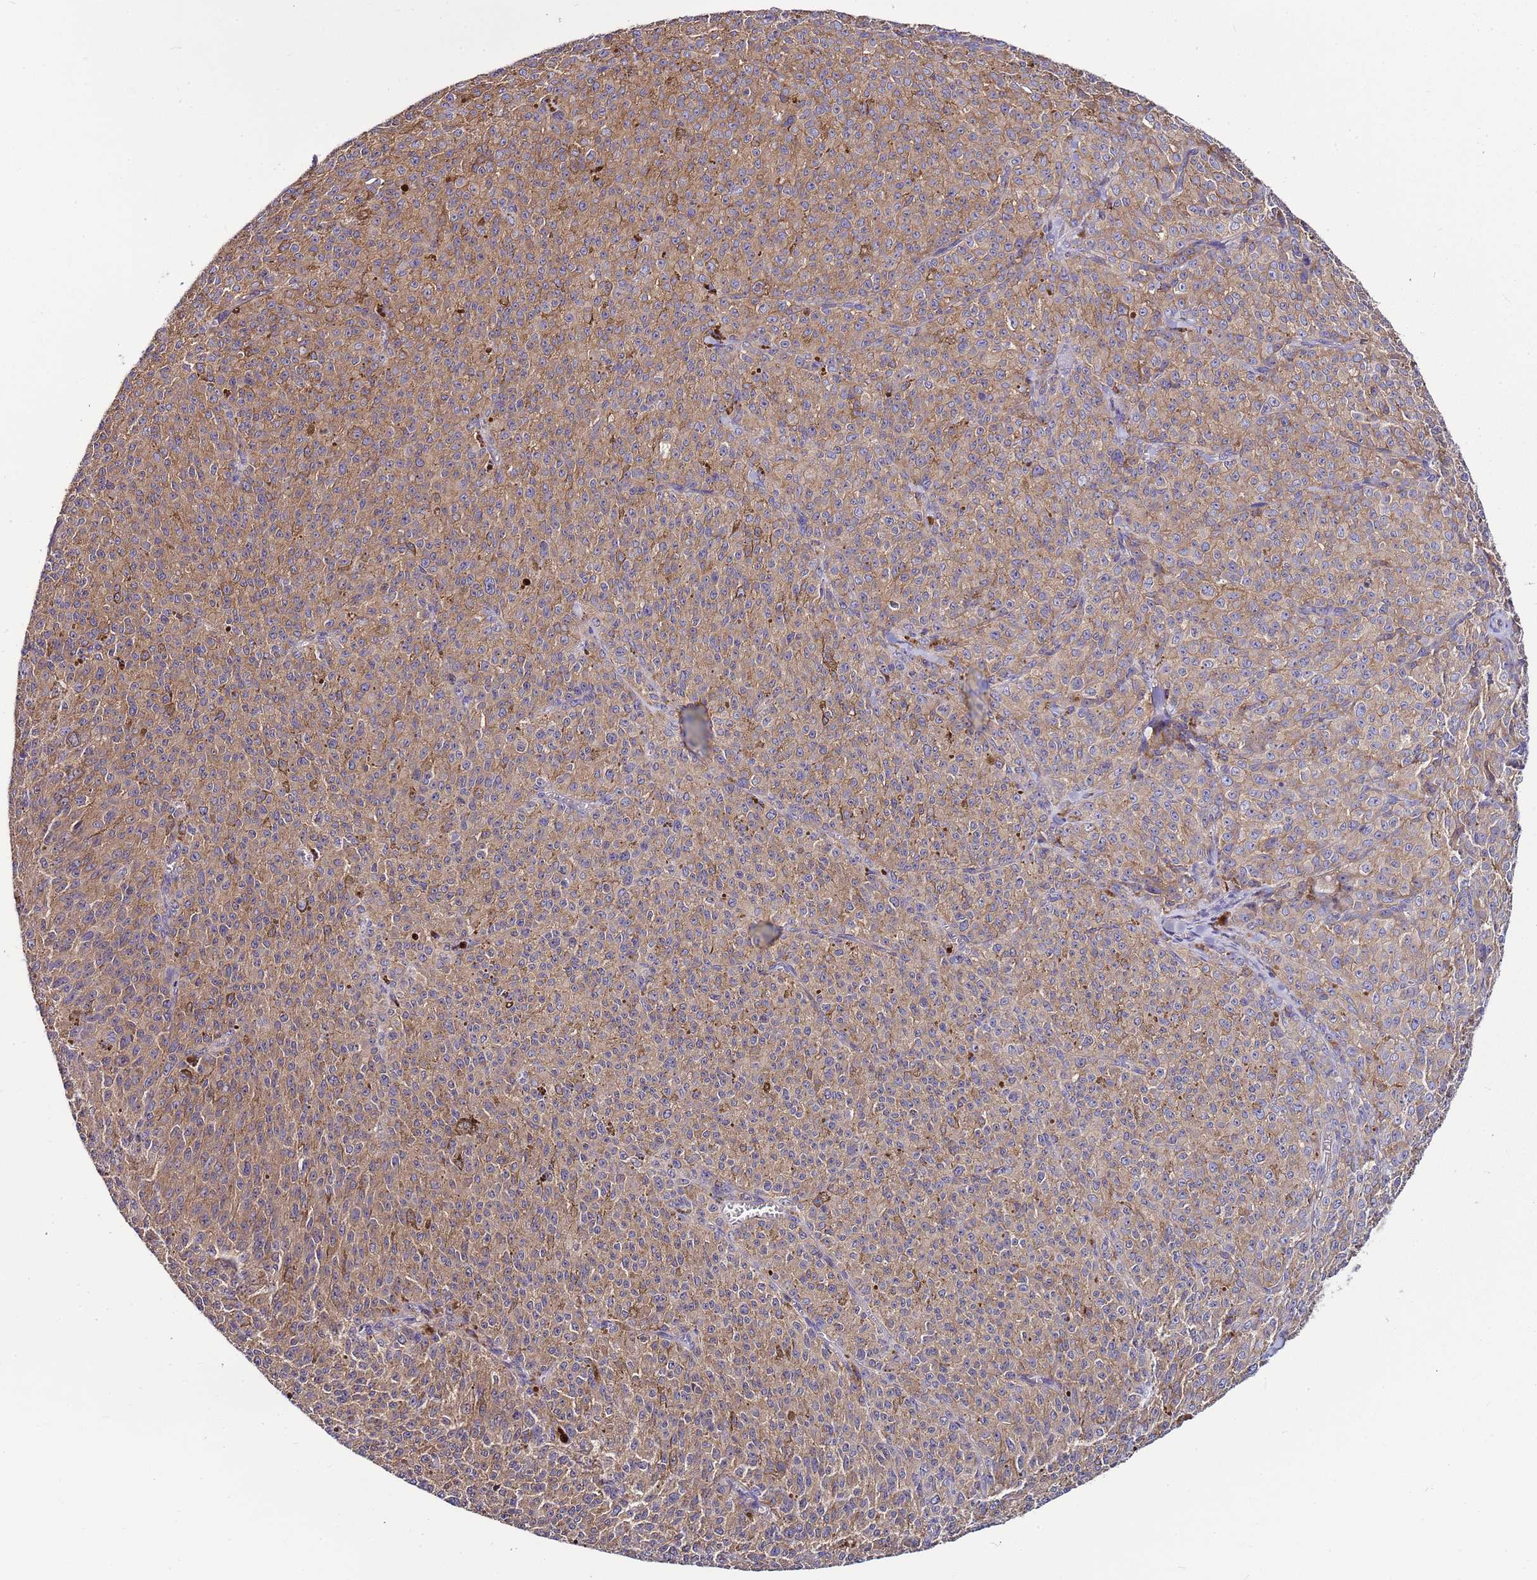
{"staining": {"intensity": "weak", "quantity": ">75%", "location": "cytoplasmic/membranous"}, "tissue": "melanoma", "cell_type": "Tumor cells", "image_type": "cancer", "snomed": [{"axis": "morphology", "description": "Malignant melanoma, NOS"}, {"axis": "topography", "description": "Skin"}], "caption": "High-magnification brightfield microscopy of malignant melanoma stained with DAB (3,3'-diaminobenzidine) (brown) and counterstained with hematoxylin (blue). tumor cells exhibit weak cytoplasmic/membranous expression is seen in about>75% of cells.", "gene": "ATXN2L", "patient": {"sex": "female", "age": 52}}